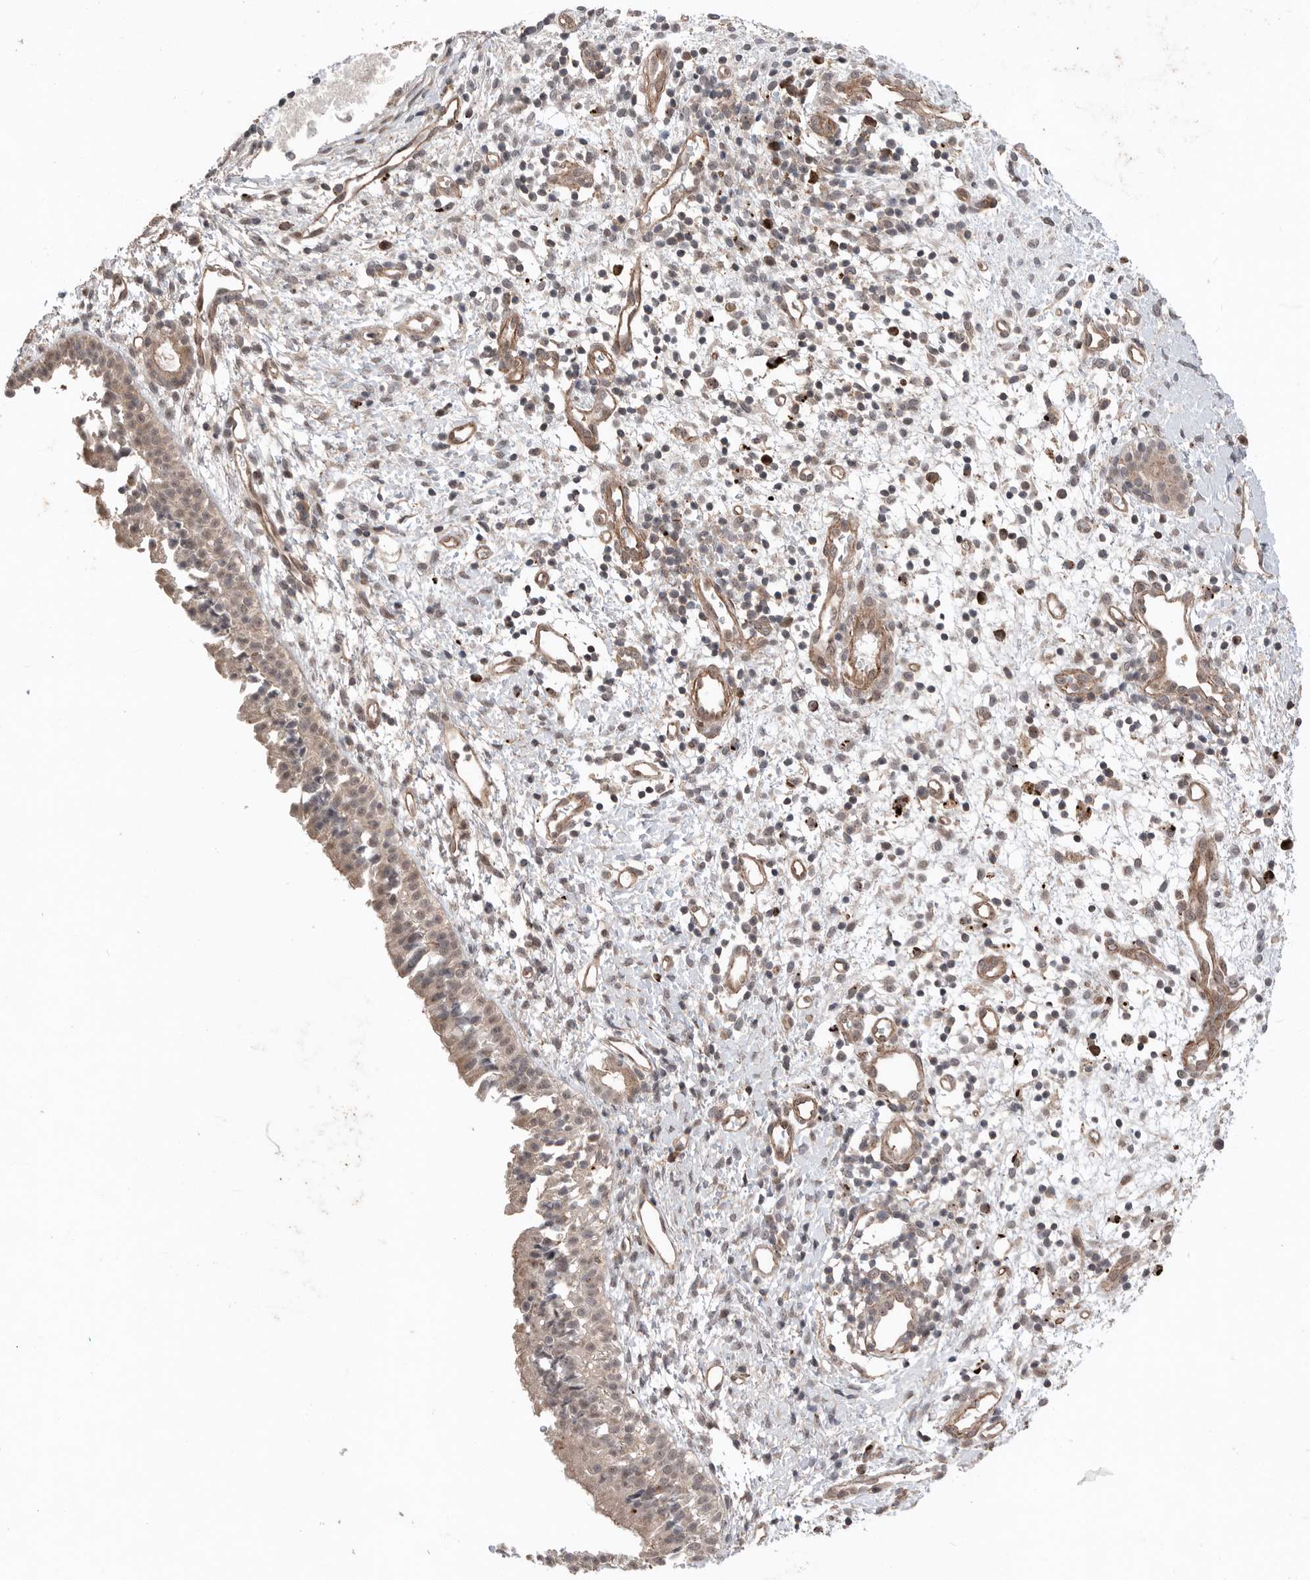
{"staining": {"intensity": "weak", "quantity": ">75%", "location": "cytoplasmic/membranous"}, "tissue": "nasopharynx", "cell_type": "Respiratory epithelial cells", "image_type": "normal", "snomed": [{"axis": "morphology", "description": "Normal tissue, NOS"}, {"axis": "topography", "description": "Nasopharynx"}], "caption": "A brown stain highlights weak cytoplasmic/membranous positivity of a protein in respiratory epithelial cells of unremarkable nasopharynx.", "gene": "PEAK1", "patient": {"sex": "male", "age": 22}}